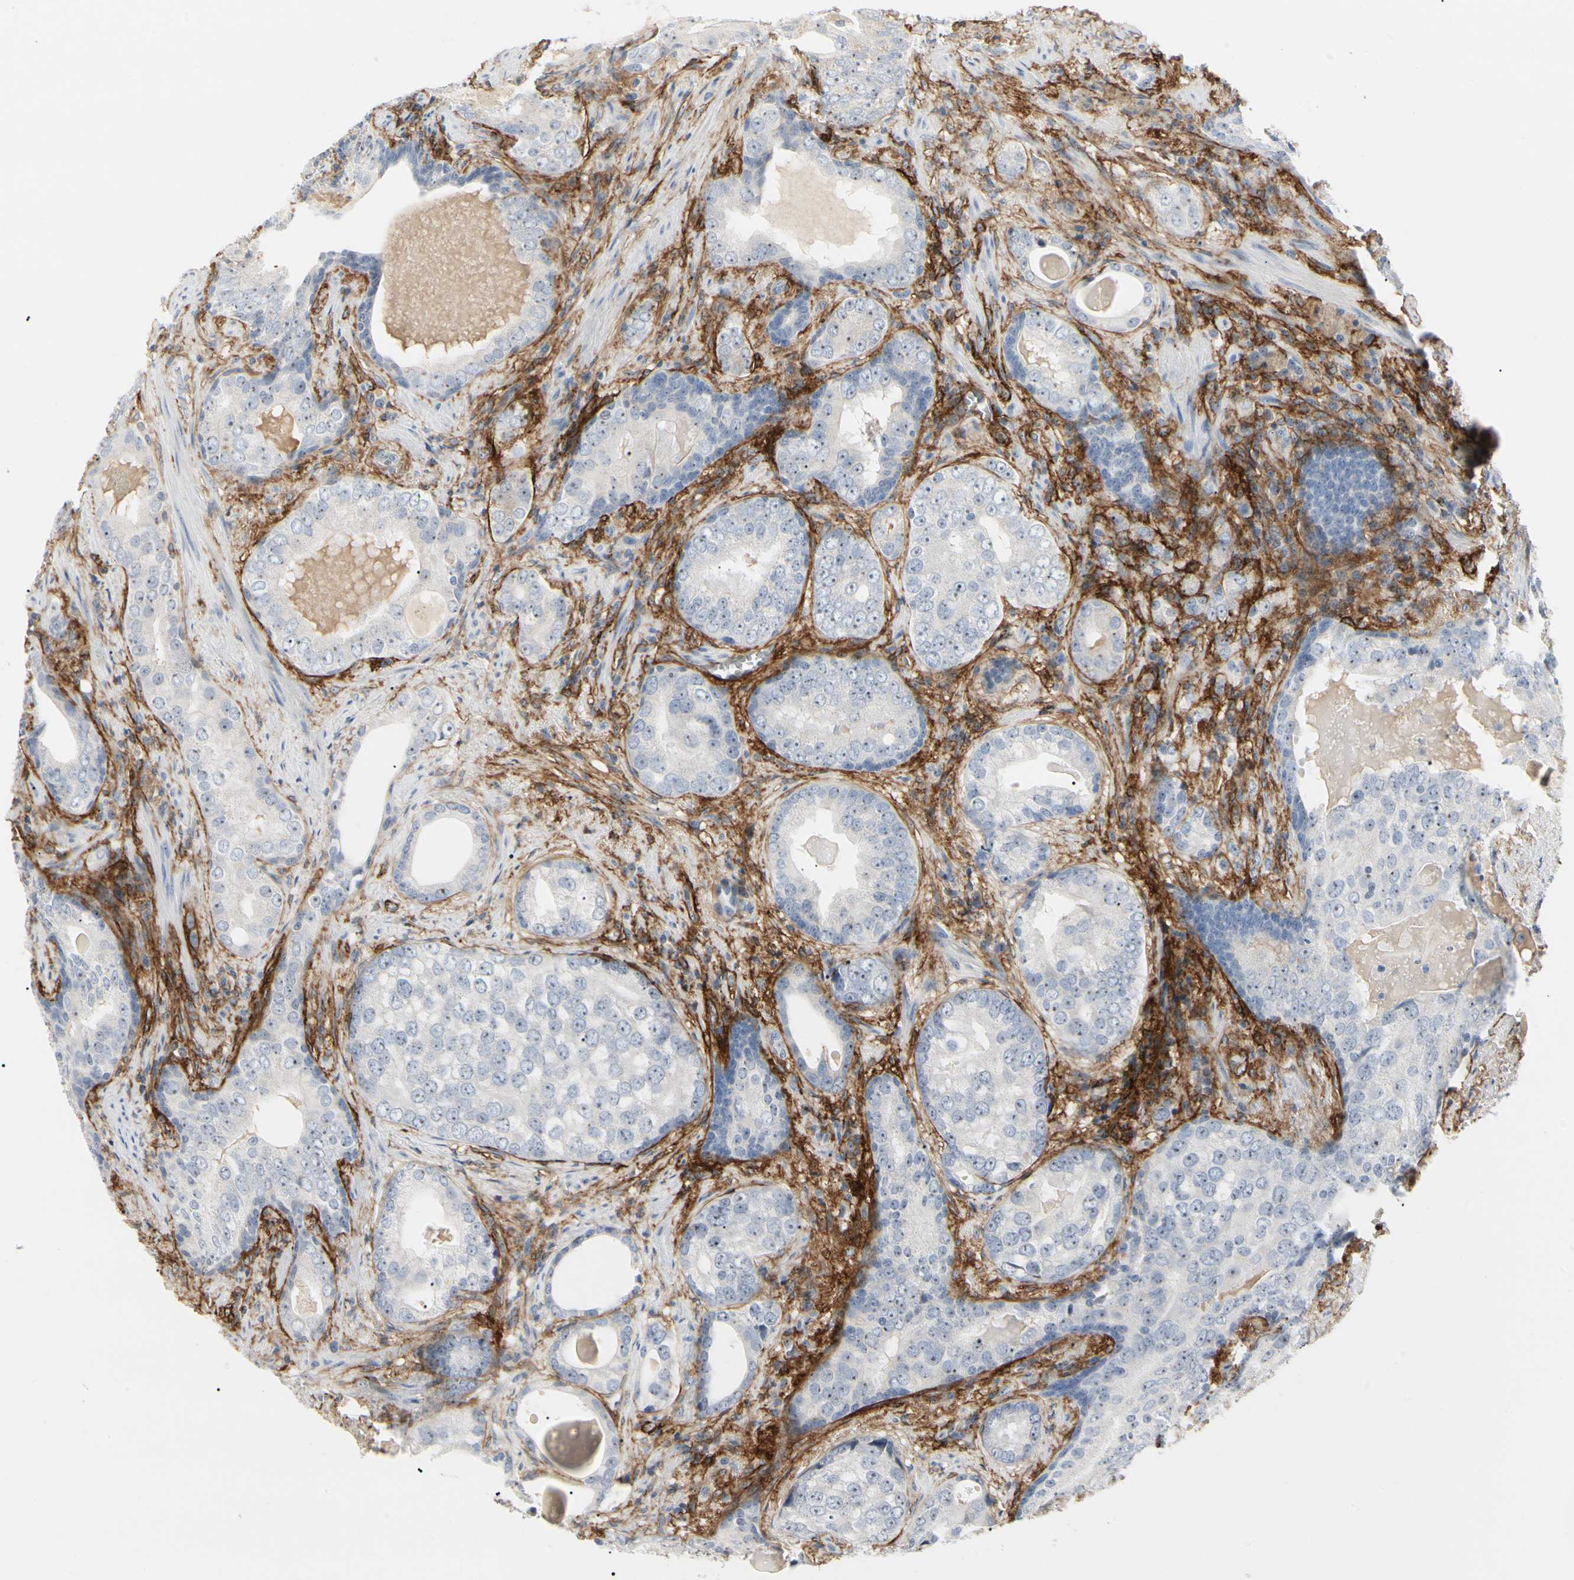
{"staining": {"intensity": "negative", "quantity": "none", "location": "none"}, "tissue": "prostate cancer", "cell_type": "Tumor cells", "image_type": "cancer", "snomed": [{"axis": "morphology", "description": "Adenocarcinoma, High grade"}, {"axis": "topography", "description": "Prostate"}], "caption": "Immunohistochemistry (IHC) image of prostate cancer stained for a protein (brown), which shows no expression in tumor cells.", "gene": "GGT5", "patient": {"sex": "male", "age": 66}}